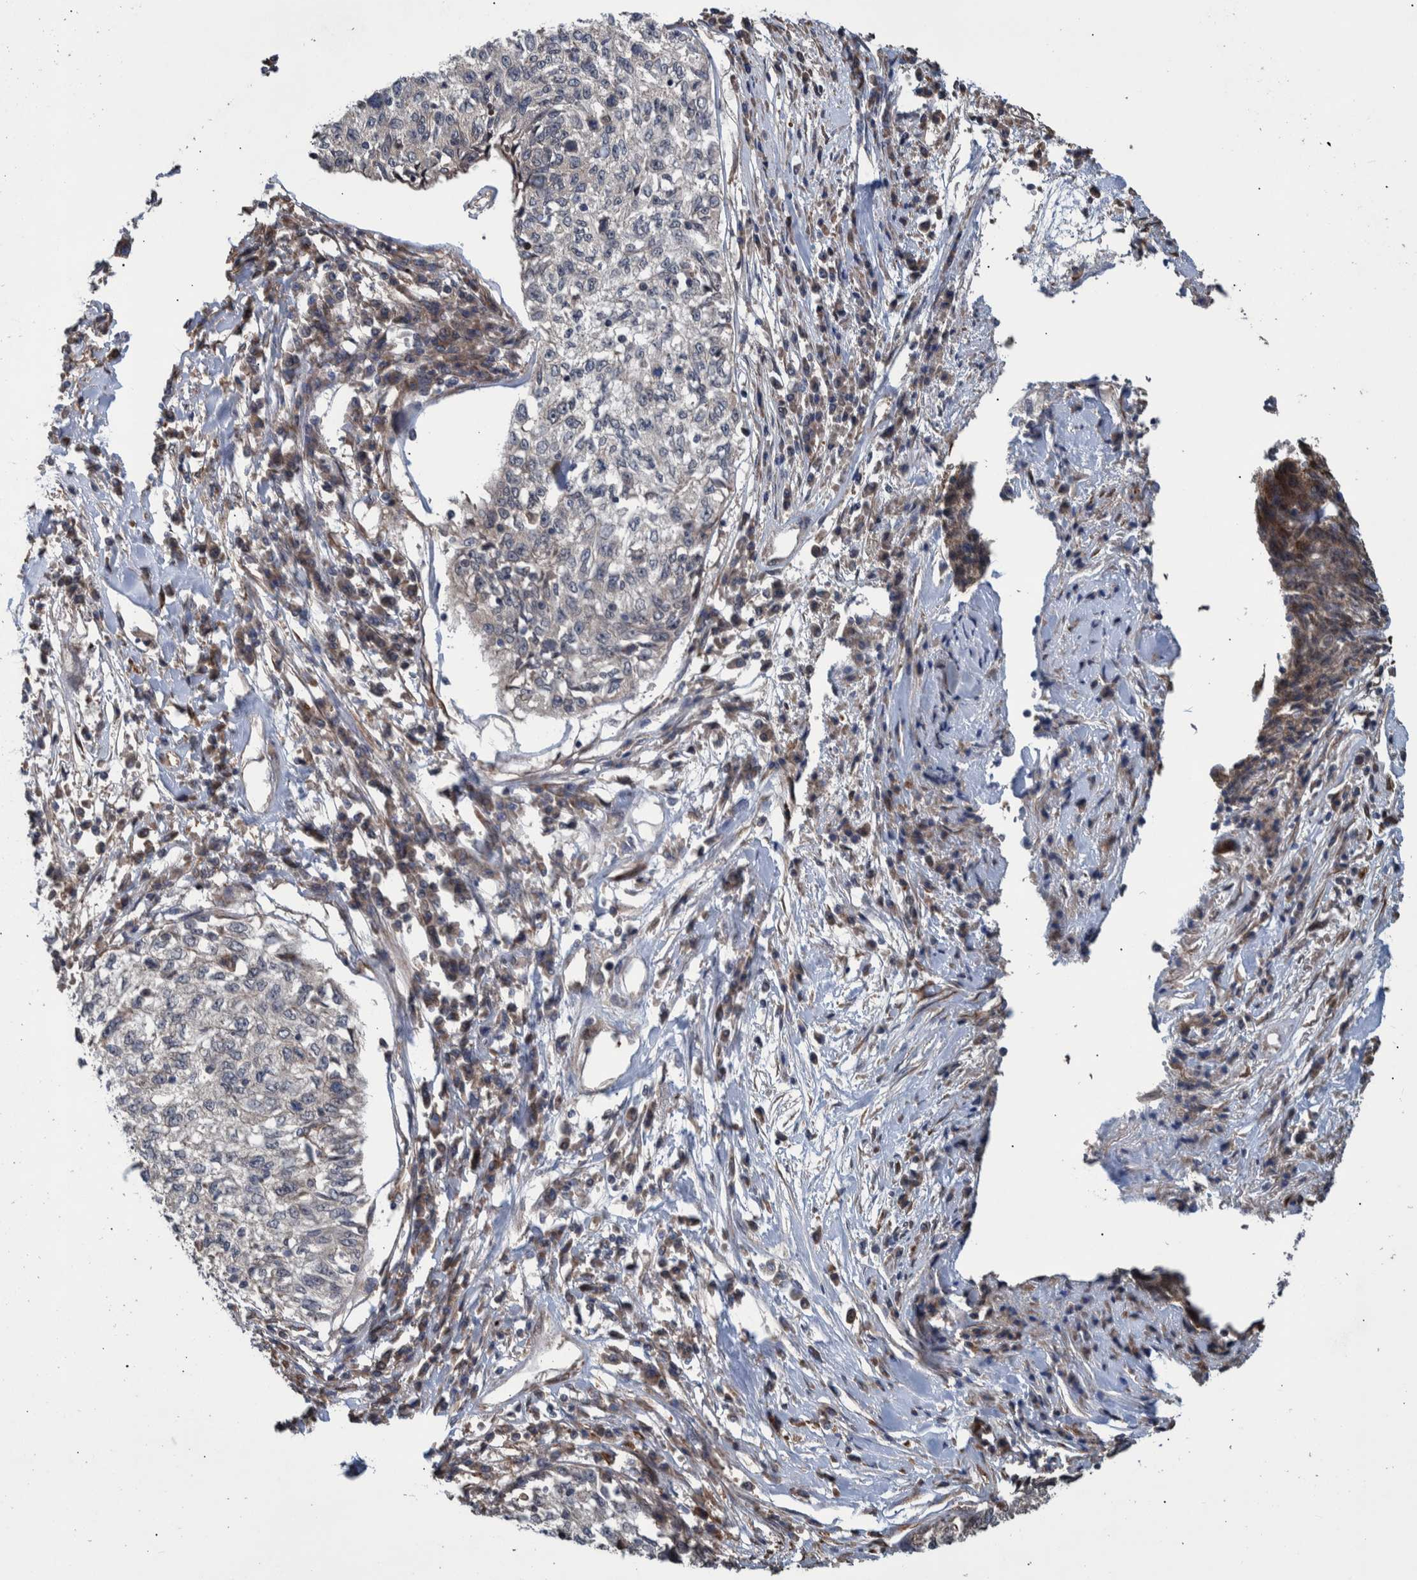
{"staining": {"intensity": "negative", "quantity": "none", "location": "none"}, "tissue": "cervical cancer", "cell_type": "Tumor cells", "image_type": "cancer", "snomed": [{"axis": "morphology", "description": "Squamous cell carcinoma, NOS"}, {"axis": "topography", "description": "Cervix"}], "caption": "Tumor cells are negative for protein expression in human cervical squamous cell carcinoma.", "gene": "B3GNTL1", "patient": {"sex": "female", "age": 57}}